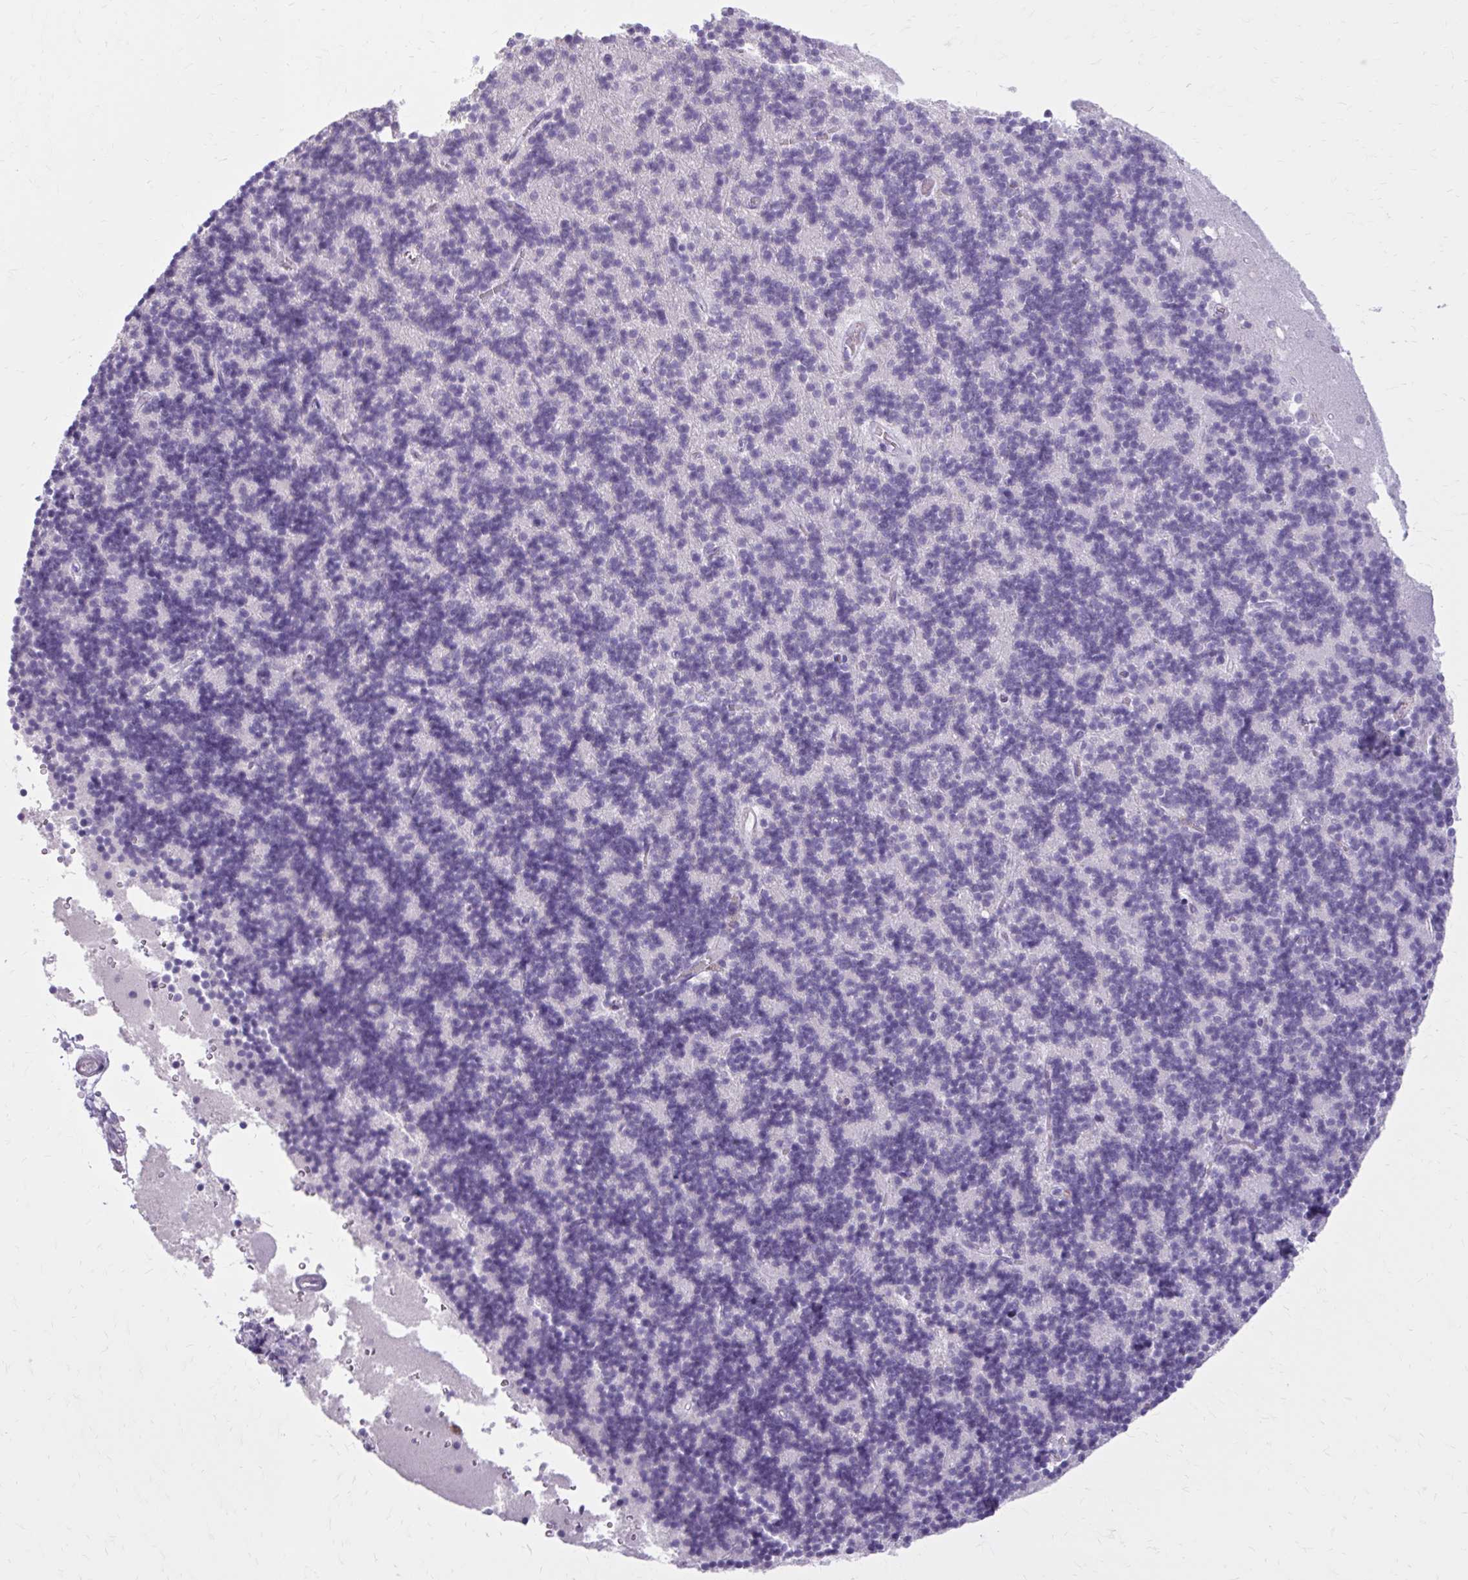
{"staining": {"intensity": "negative", "quantity": "none", "location": "none"}, "tissue": "cerebellum", "cell_type": "Cells in granular layer", "image_type": "normal", "snomed": [{"axis": "morphology", "description": "Normal tissue, NOS"}, {"axis": "topography", "description": "Cerebellum"}], "caption": "Benign cerebellum was stained to show a protein in brown. There is no significant staining in cells in granular layer. The staining is performed using DAB (3,3'-diaminobenzidine) brown chromogen with nuclei counter-stained in using hematoxylin.", "gene": "OR4B1", "patient": {"sex": "male", "age": 54}}